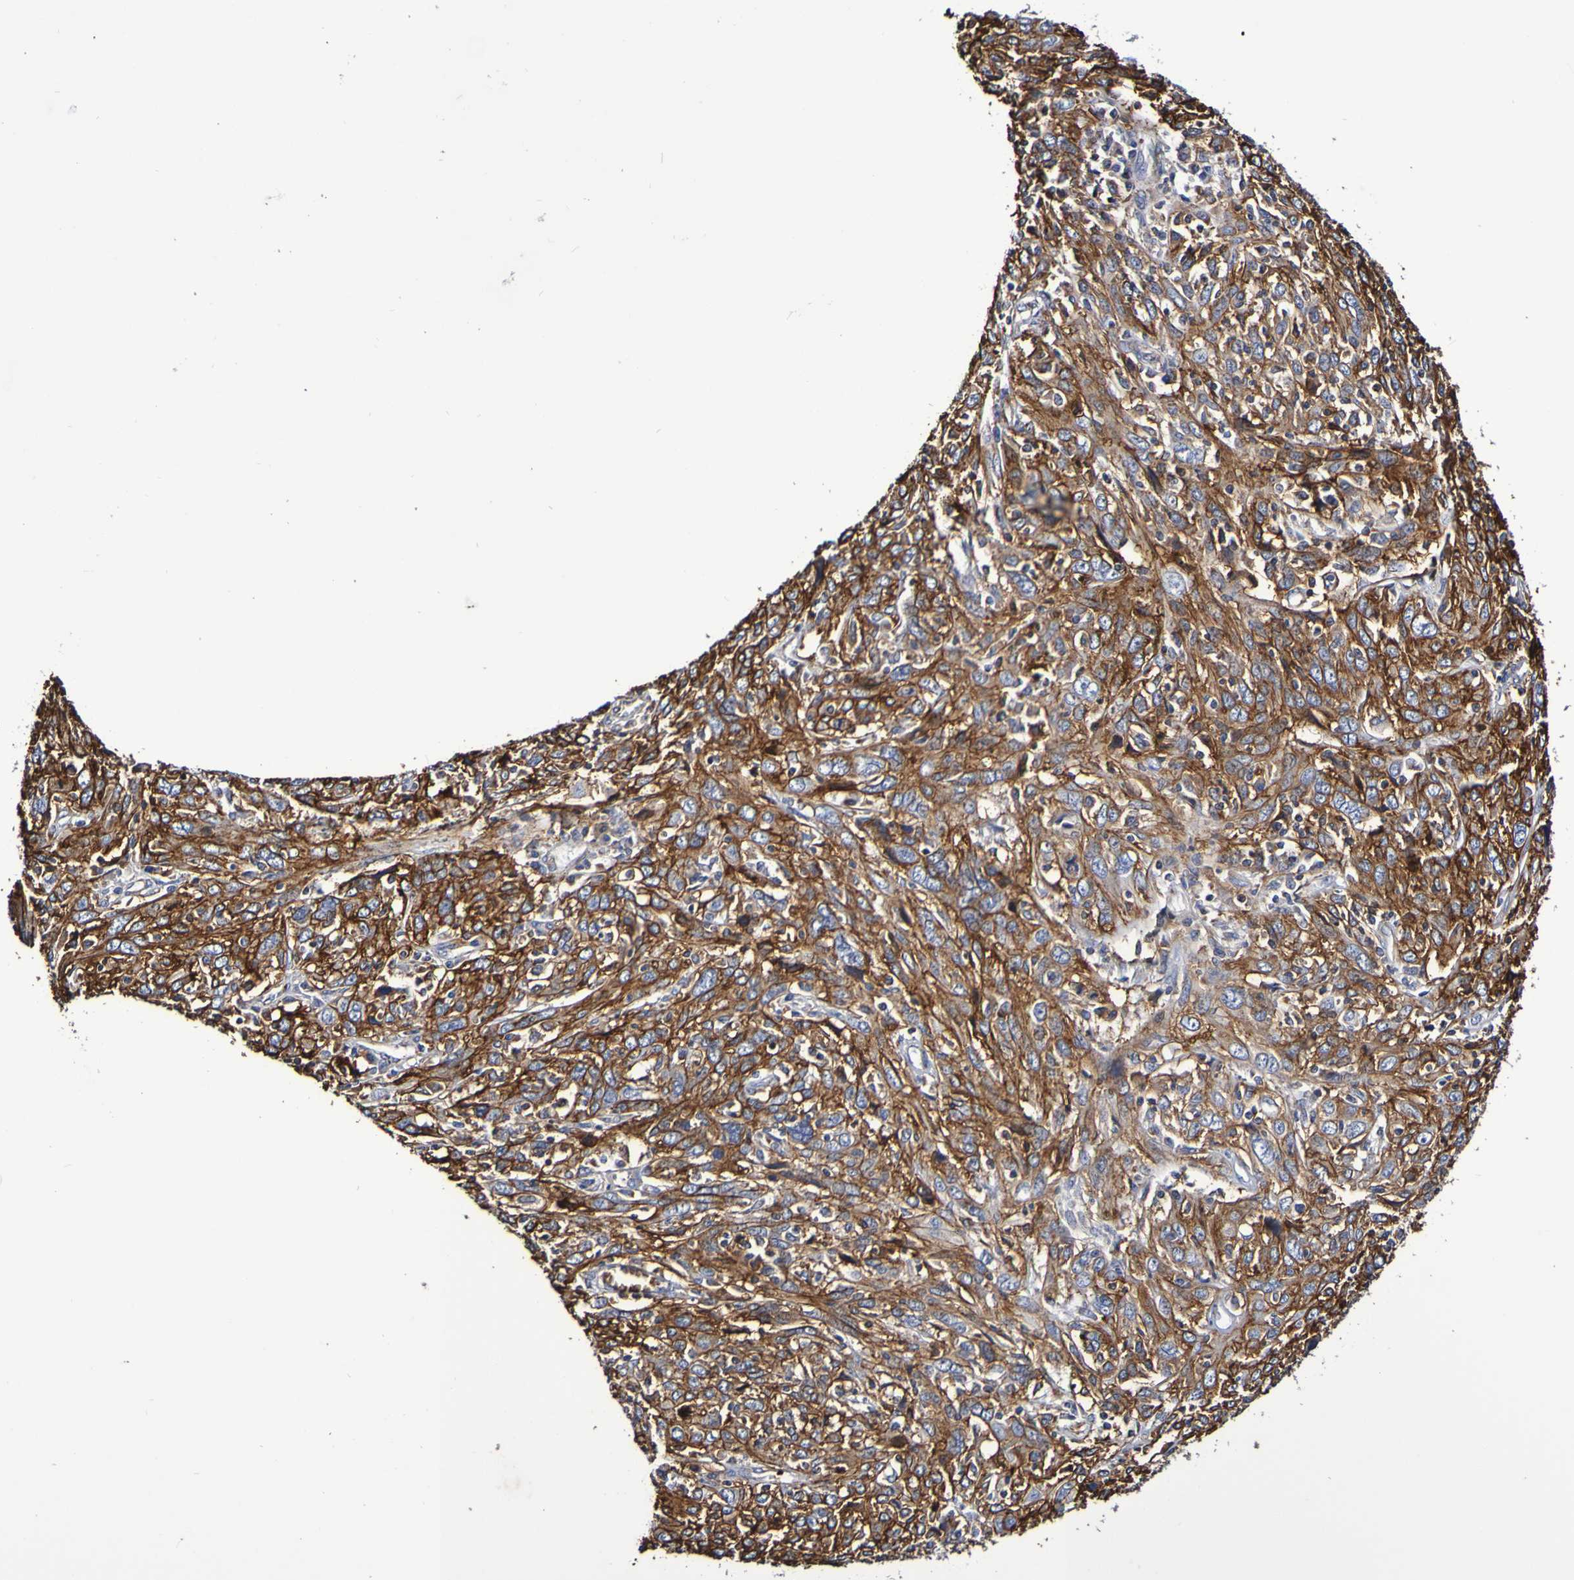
{"staining": {"intensity": "moderate", "quantity": ">75%", "location": "cytoplasmic/membranous"}, "tissue": "cervical cancer", "cell_type": "Tumor cells", "image_type": "cancer", "snomed": [{"axis": "morphology", "description": "Squamous cell carcinoma, NOS"}, {"axis": "topography", "description": "Cervix"}], "caption": "Cervical cancer (squamous cell carcinoma) was stained to show a protein in brown. There is medium levels of moderate cytoplasmic/membranous positivity in about >75% of tumor cells.", "gene": "WNT4", "patient": {"sex": "female", "age": 46}}